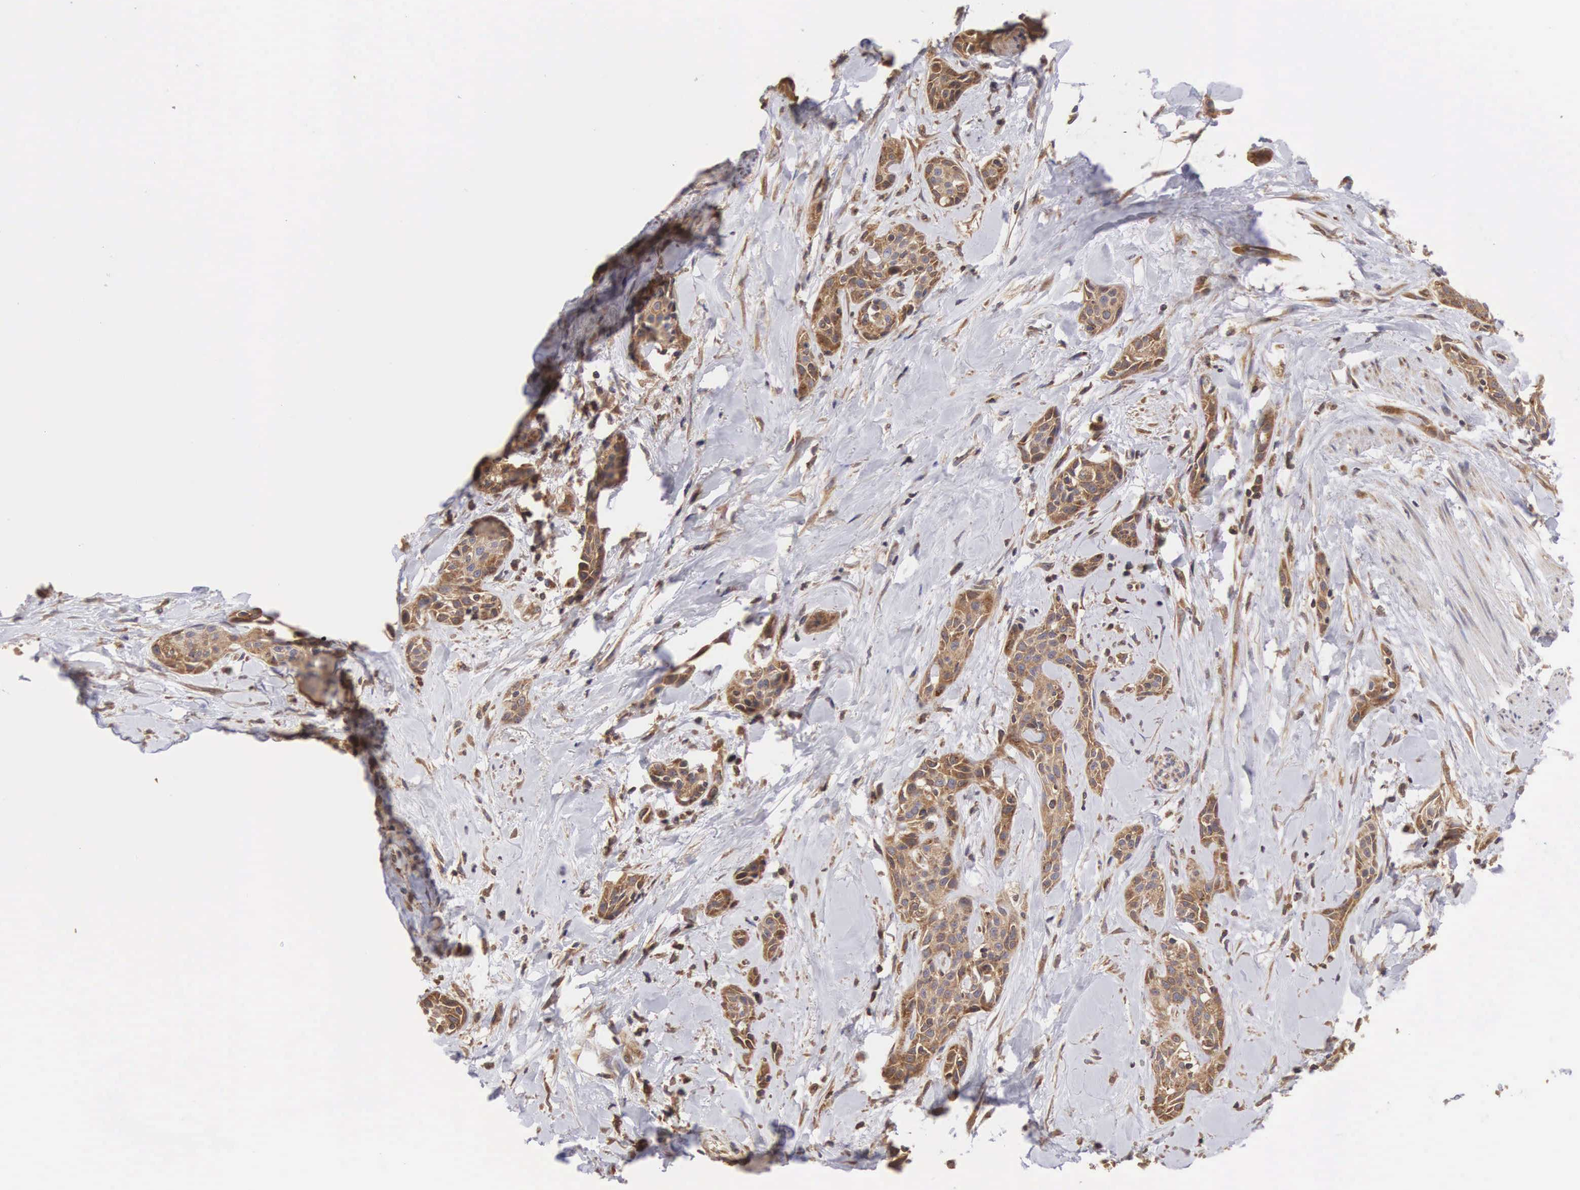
{"staining": {"intensity": "moderate", "quantity": ">75%", "location": "cytoplasmic/membranous"}, "tissue": "skin cancer", "cell_type": "Tumor cells", "image_type": "cancer", "snomed": [{"axis": "morphology", "description": "Squamous cell carcinoma, NOS"}, {"axis": "topography", "description": "Skin"}, {"axis": "topography", "description": "Anal"}], "caption": "Immunohistochemistry (IHC) histopathology image of human squamous cell carcinoma (skin) stained for a protein (brown), which exhibits medium levels of moderate cytoplasmic/membranous positivity in about >75% of tumor cells.", "gene": "DHRS1", "patient": {"sex": "male", "age": 64}}